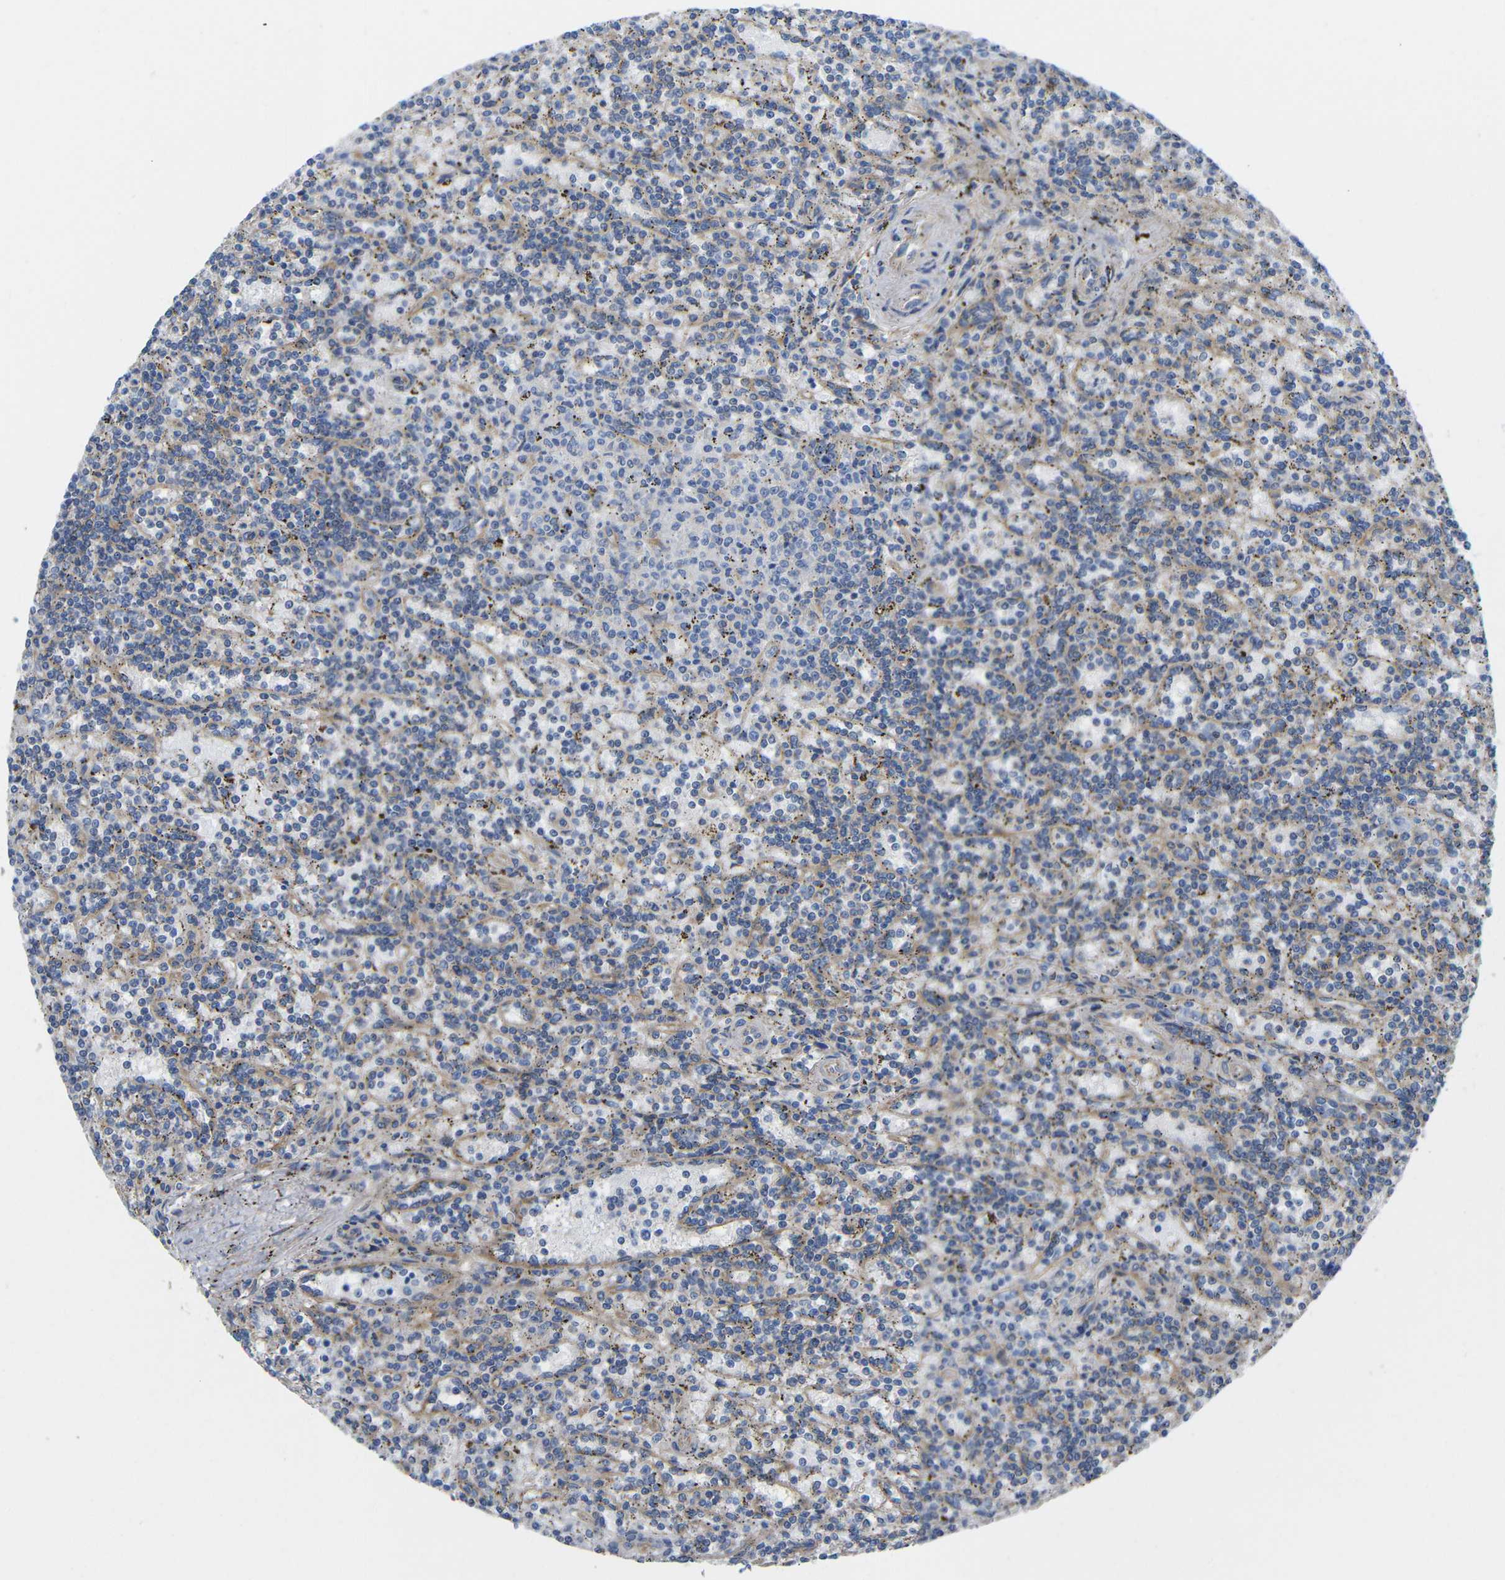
{"staining": {"intensity": "negative", "quantity": "none", "location": "none"}, "tissue": "lymphoma", "cell_type": "Tumor cells", "image_type": "cancer", "snomed": [{"axis": "morphology", "description": "Malignant lymphoma, non-Hodgkin's type, Low grade"}, {"axis": "topography", "description": "Spleen"}], "caption": "Immunohistochemistry (IHC) photomicrograph of lymphoma stained for a protein (brown), which demonstrates no positivity in tumor cells. (DAB (3,3'-diaminobenzidine) IHC, high magnification).", "gene": "SYPL1", "patient": {"sex": "male", "age": 73}}